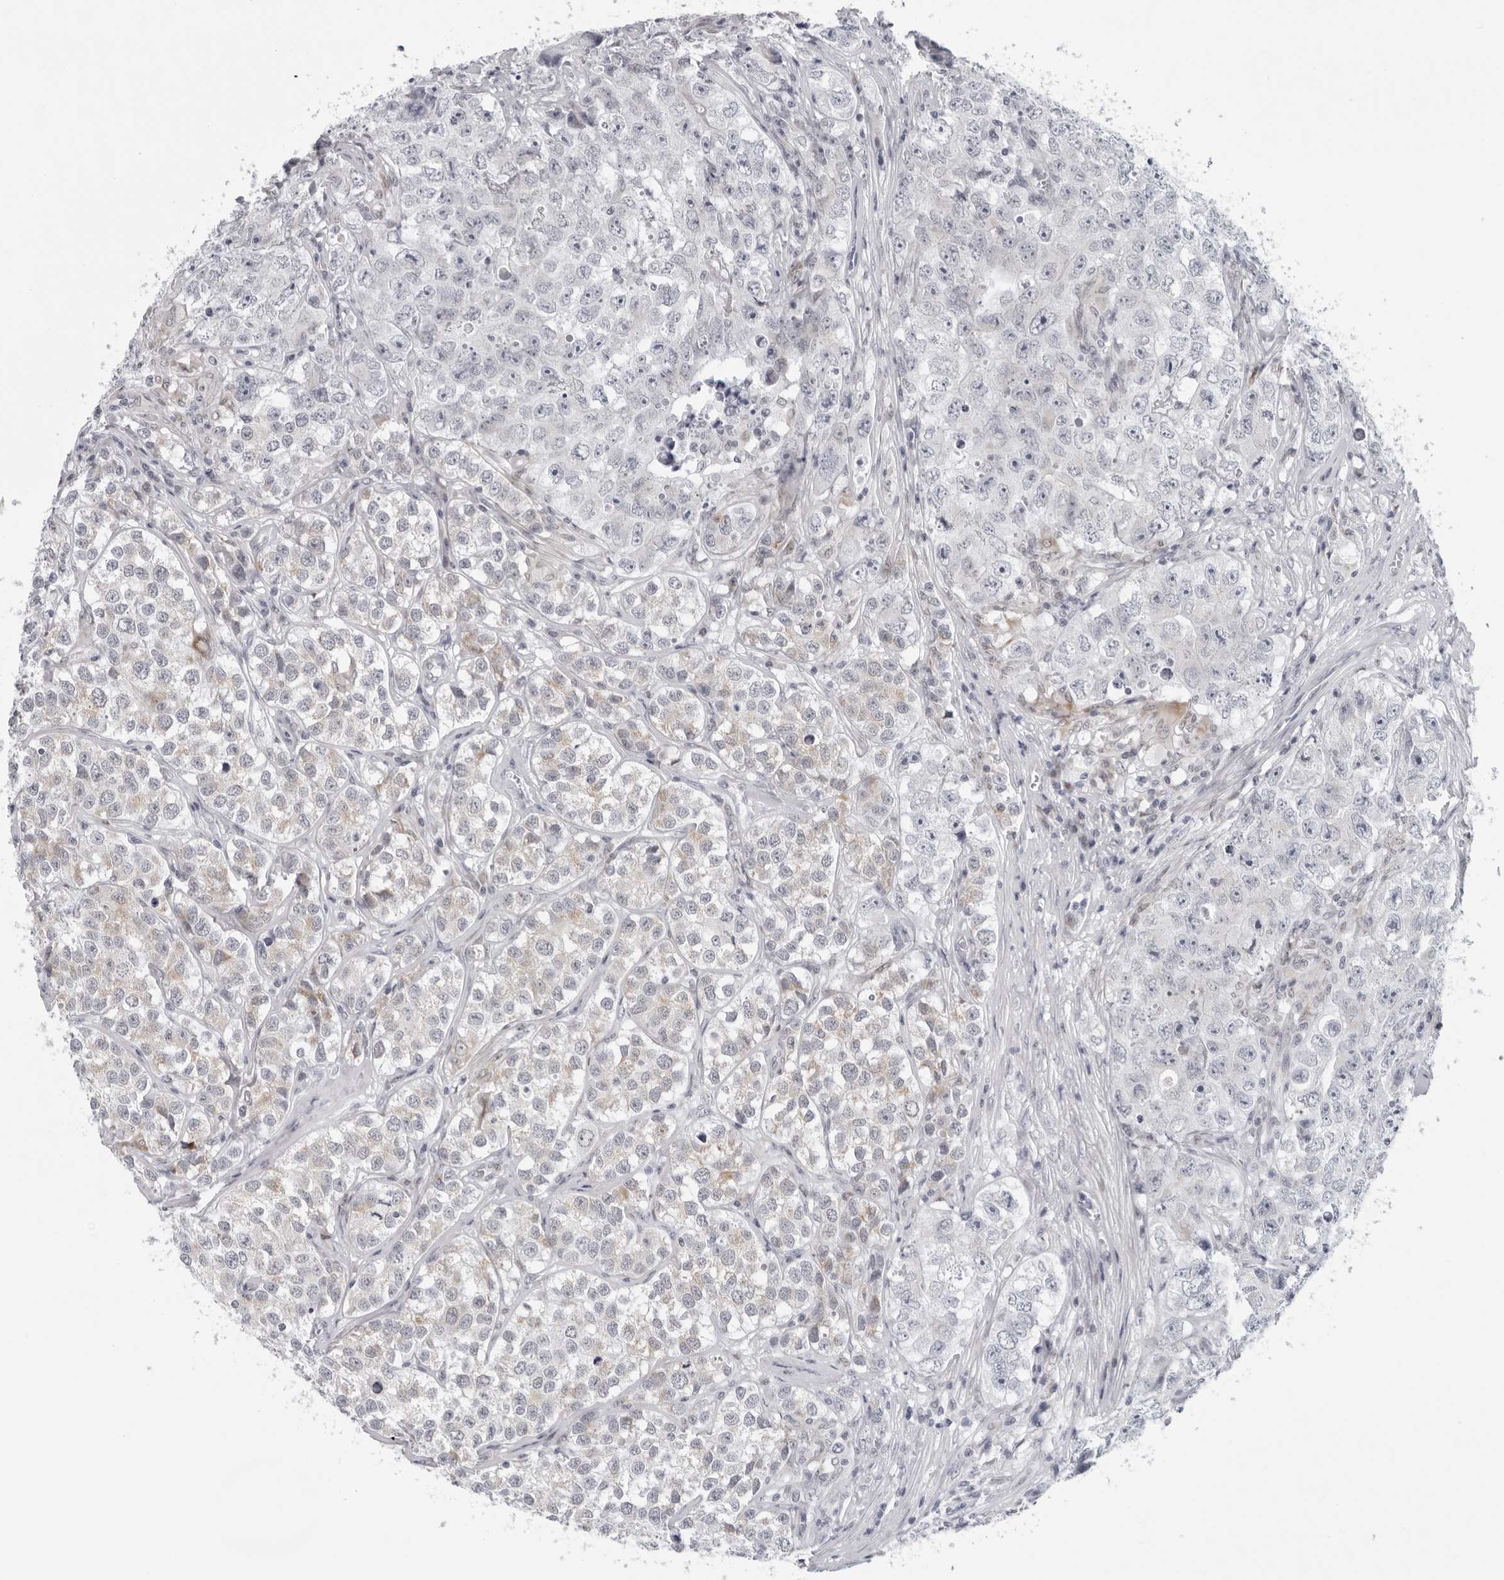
{"staining": {"intensity": "negative", "quantity": "none", "location": "none"}, "tissue": "testis cancer", "cell_type": "Tumor cells", "image_type": "cancer", "snomed": [{"axis": "morphology", "description": "Seminoma, NOS"}, {"axis": "morphology", "description": "Carcinoma, Embryonal, NOS"}, {"axis": "topography", "description": "Testis"}], "caption": "The immunohistochemistry (IHC) histopathology image has no significant staining in tumor cells of testis embryonal carcinoma tissue. The staining is performed using DAB brown chromogen with nuclei counter-stained in using hematoxylin.", "gene": "CPT2", "patient": {"sex": "male", "age": 43}}